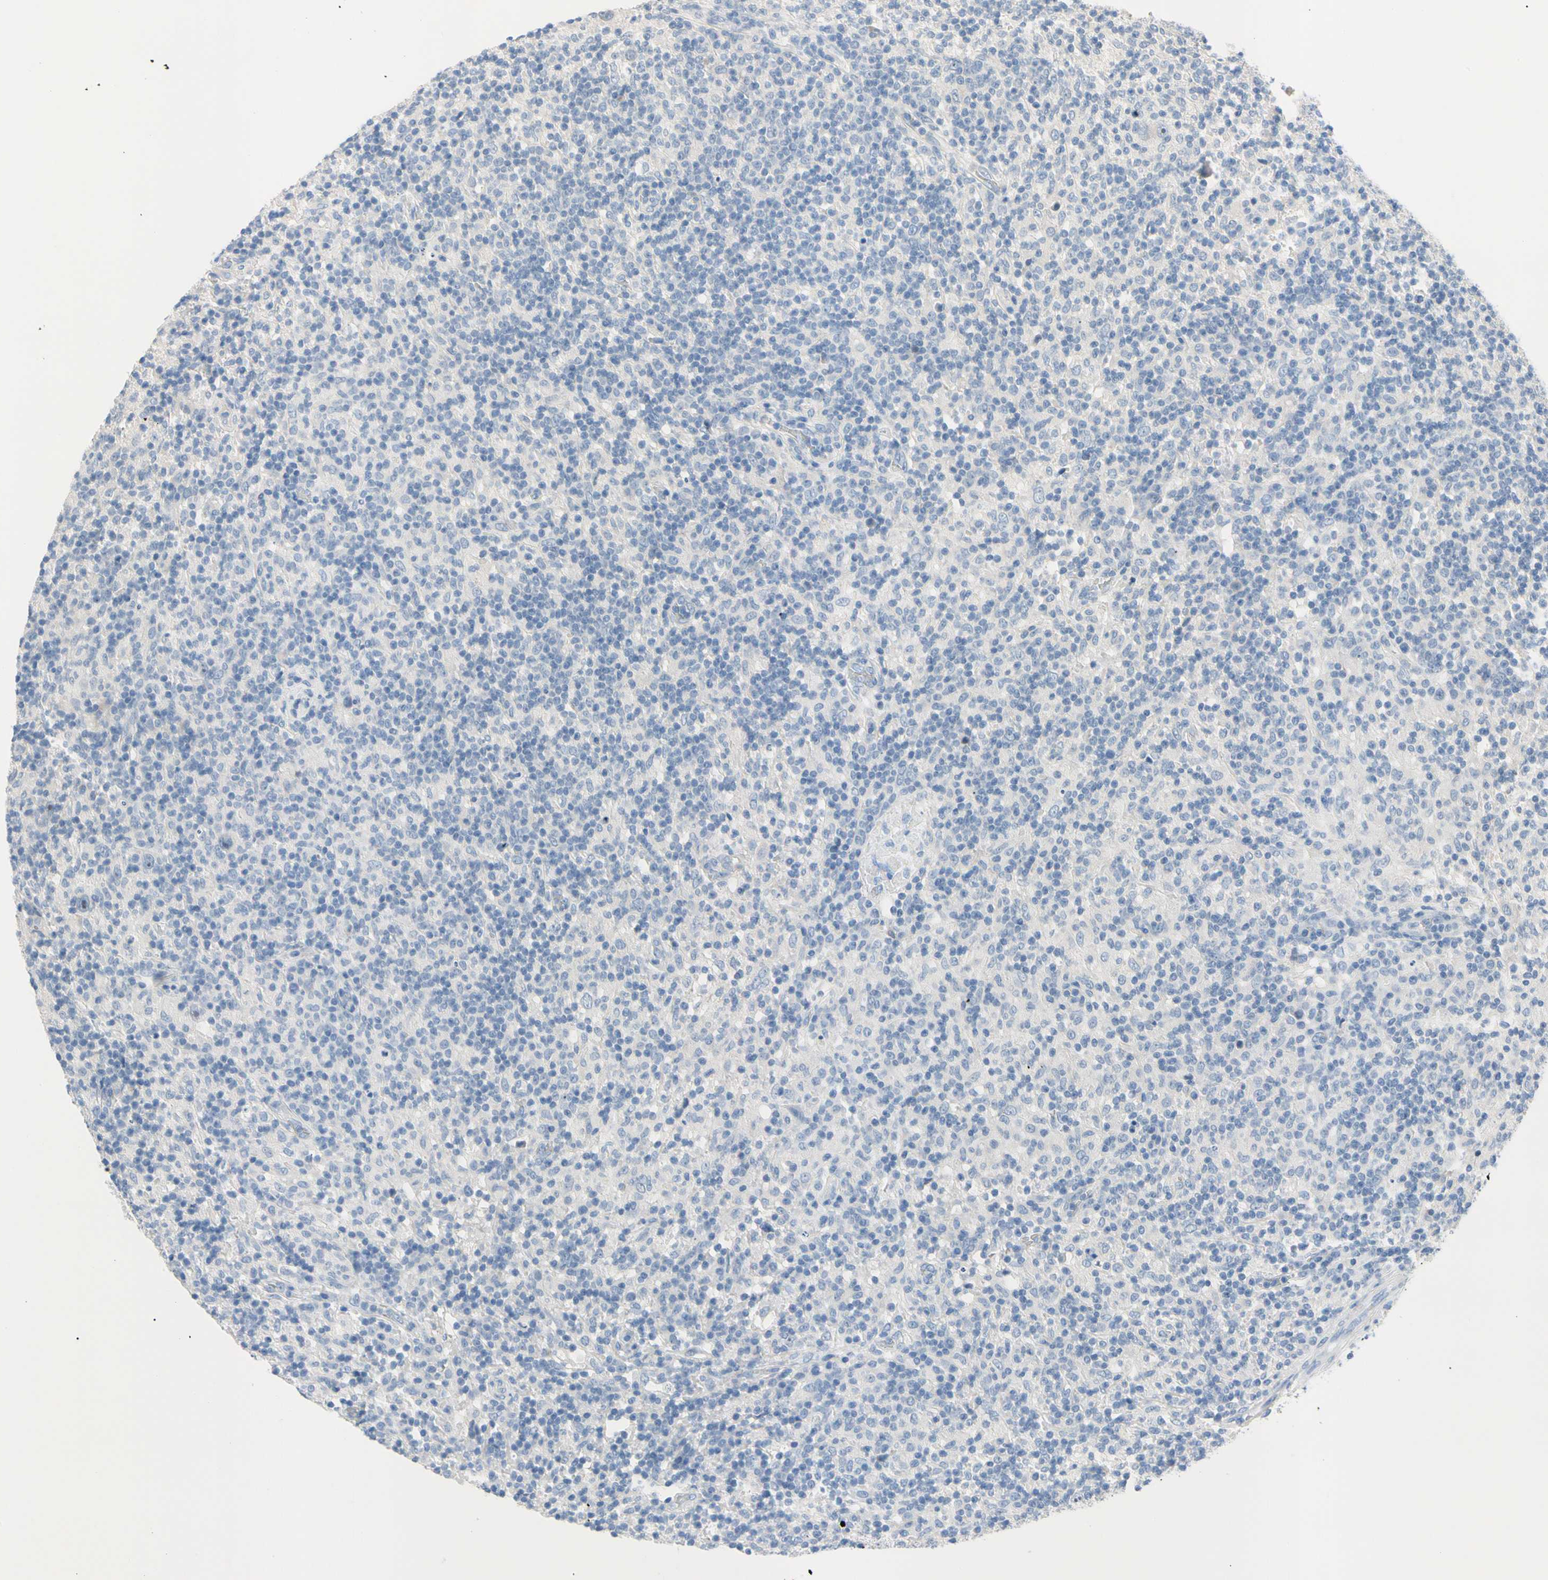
{"staining": {"intensity": "negative", "quantity": "none", "location": "none"}, "tissue": "lymphoma", "cell_type": "Tumor cells", "image_type": "cancer", "snomed": [{"axis": "morphology", "description": "Hodgkin's disease, NOS"}, {"axis": "topography", "description": "Lymph node"}], "caption": "Immunohistochemical staining of lymphoma shows no significant staining in tumor cells.", "gene": "MARK1", "patient": {"sex": "male", "age": 70}}